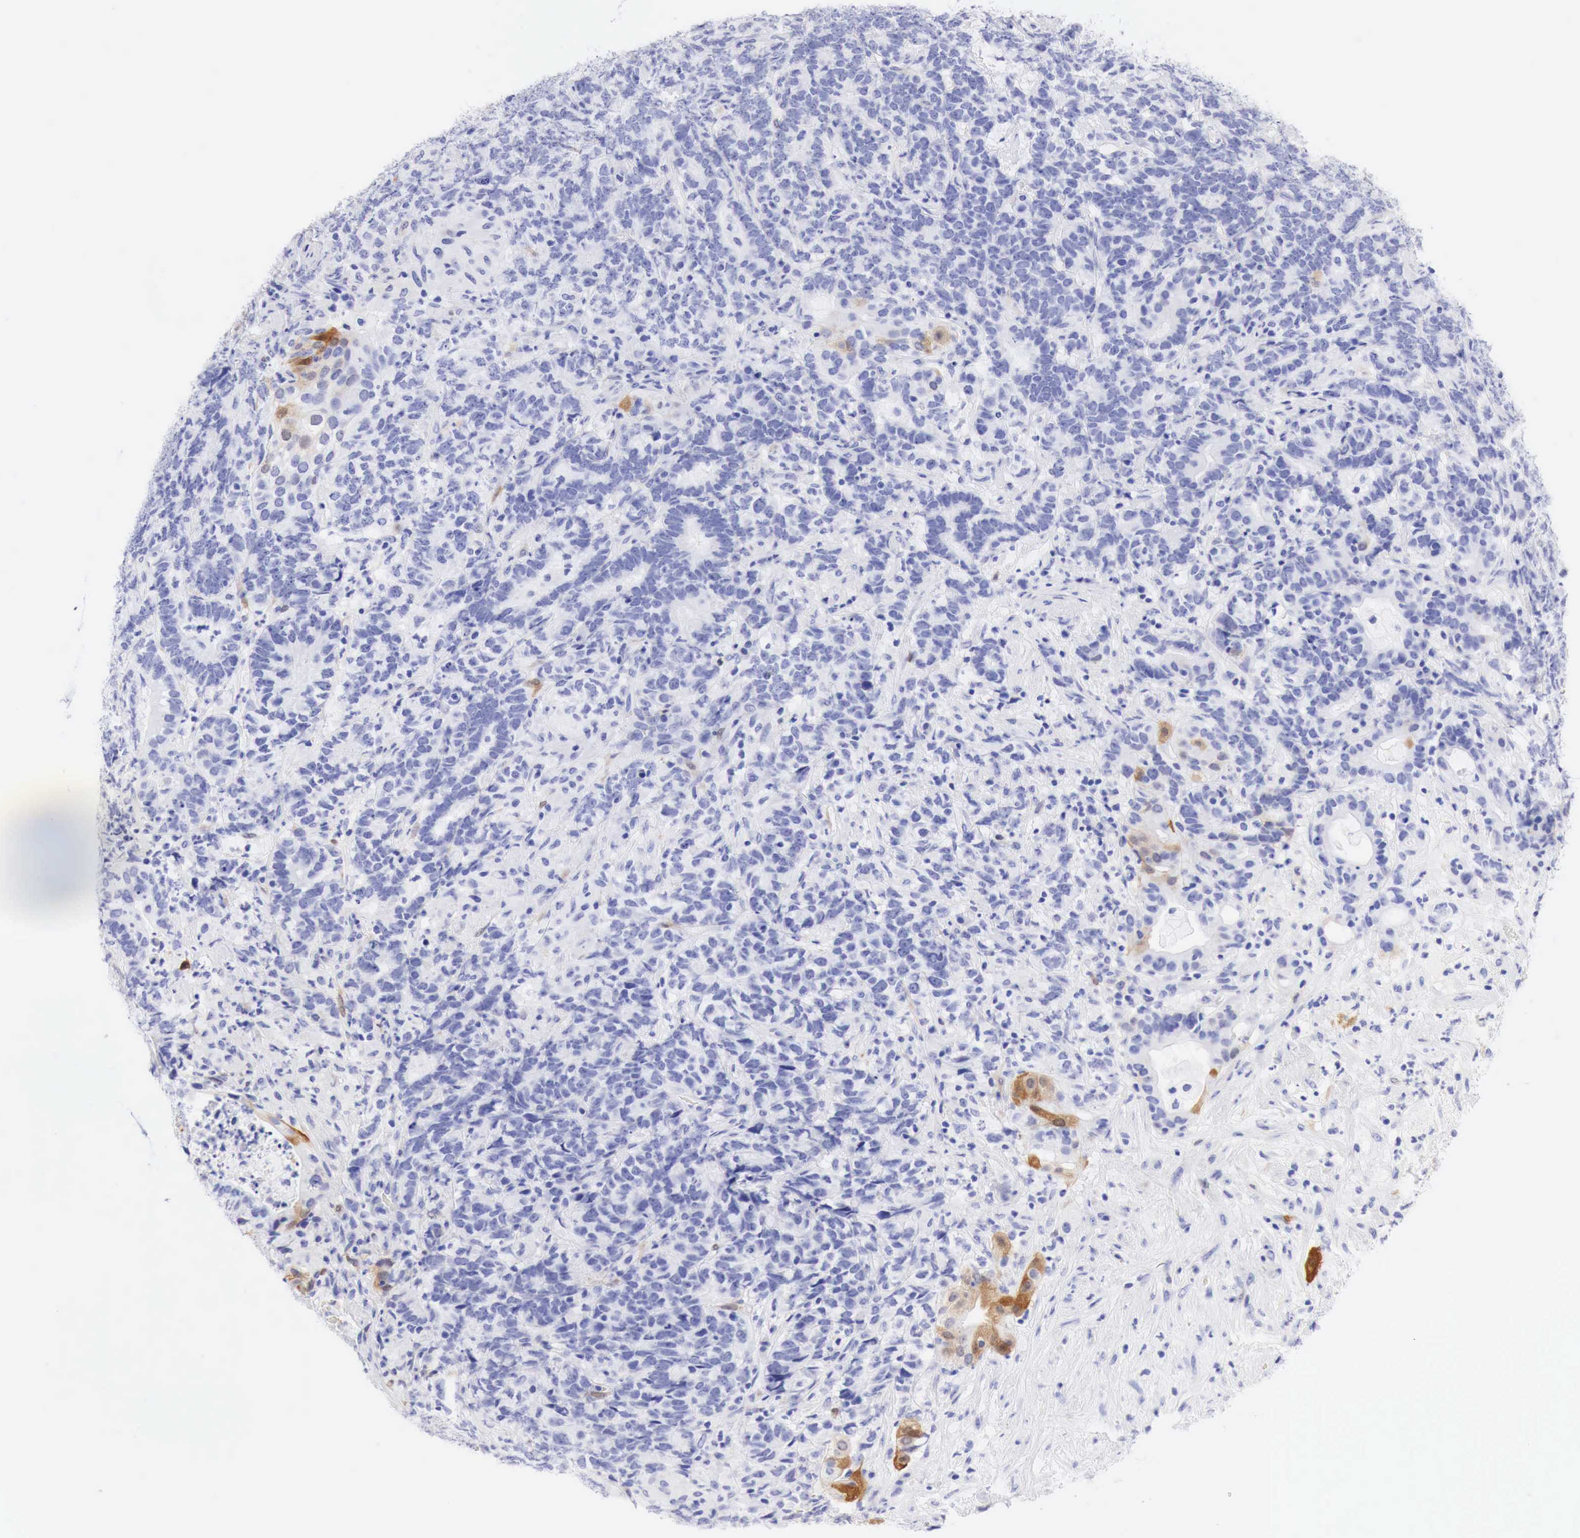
{"staining": {"intensity": "moderate", "quantity": "<25%", "location": "cytoplasmic/membranous"}, "tissue": "testis cancer", "cell_type": "Tumor cells", "image_type": "cancer", "snomed": [{"axis": "morphology", "description": "Carcinoma, Embryonal, NOS"}, {"axis": "topography", "description": "Testis"}], "caption": "Immunohistochemistry image of testis cancer stained for a protein (brown), which shows low levels of moderate cytoplasmic/membranous positivity in about <25% of tumor cells.", "gene": "CDKN2A", "patient": {"sex": "male", "age": 26}}